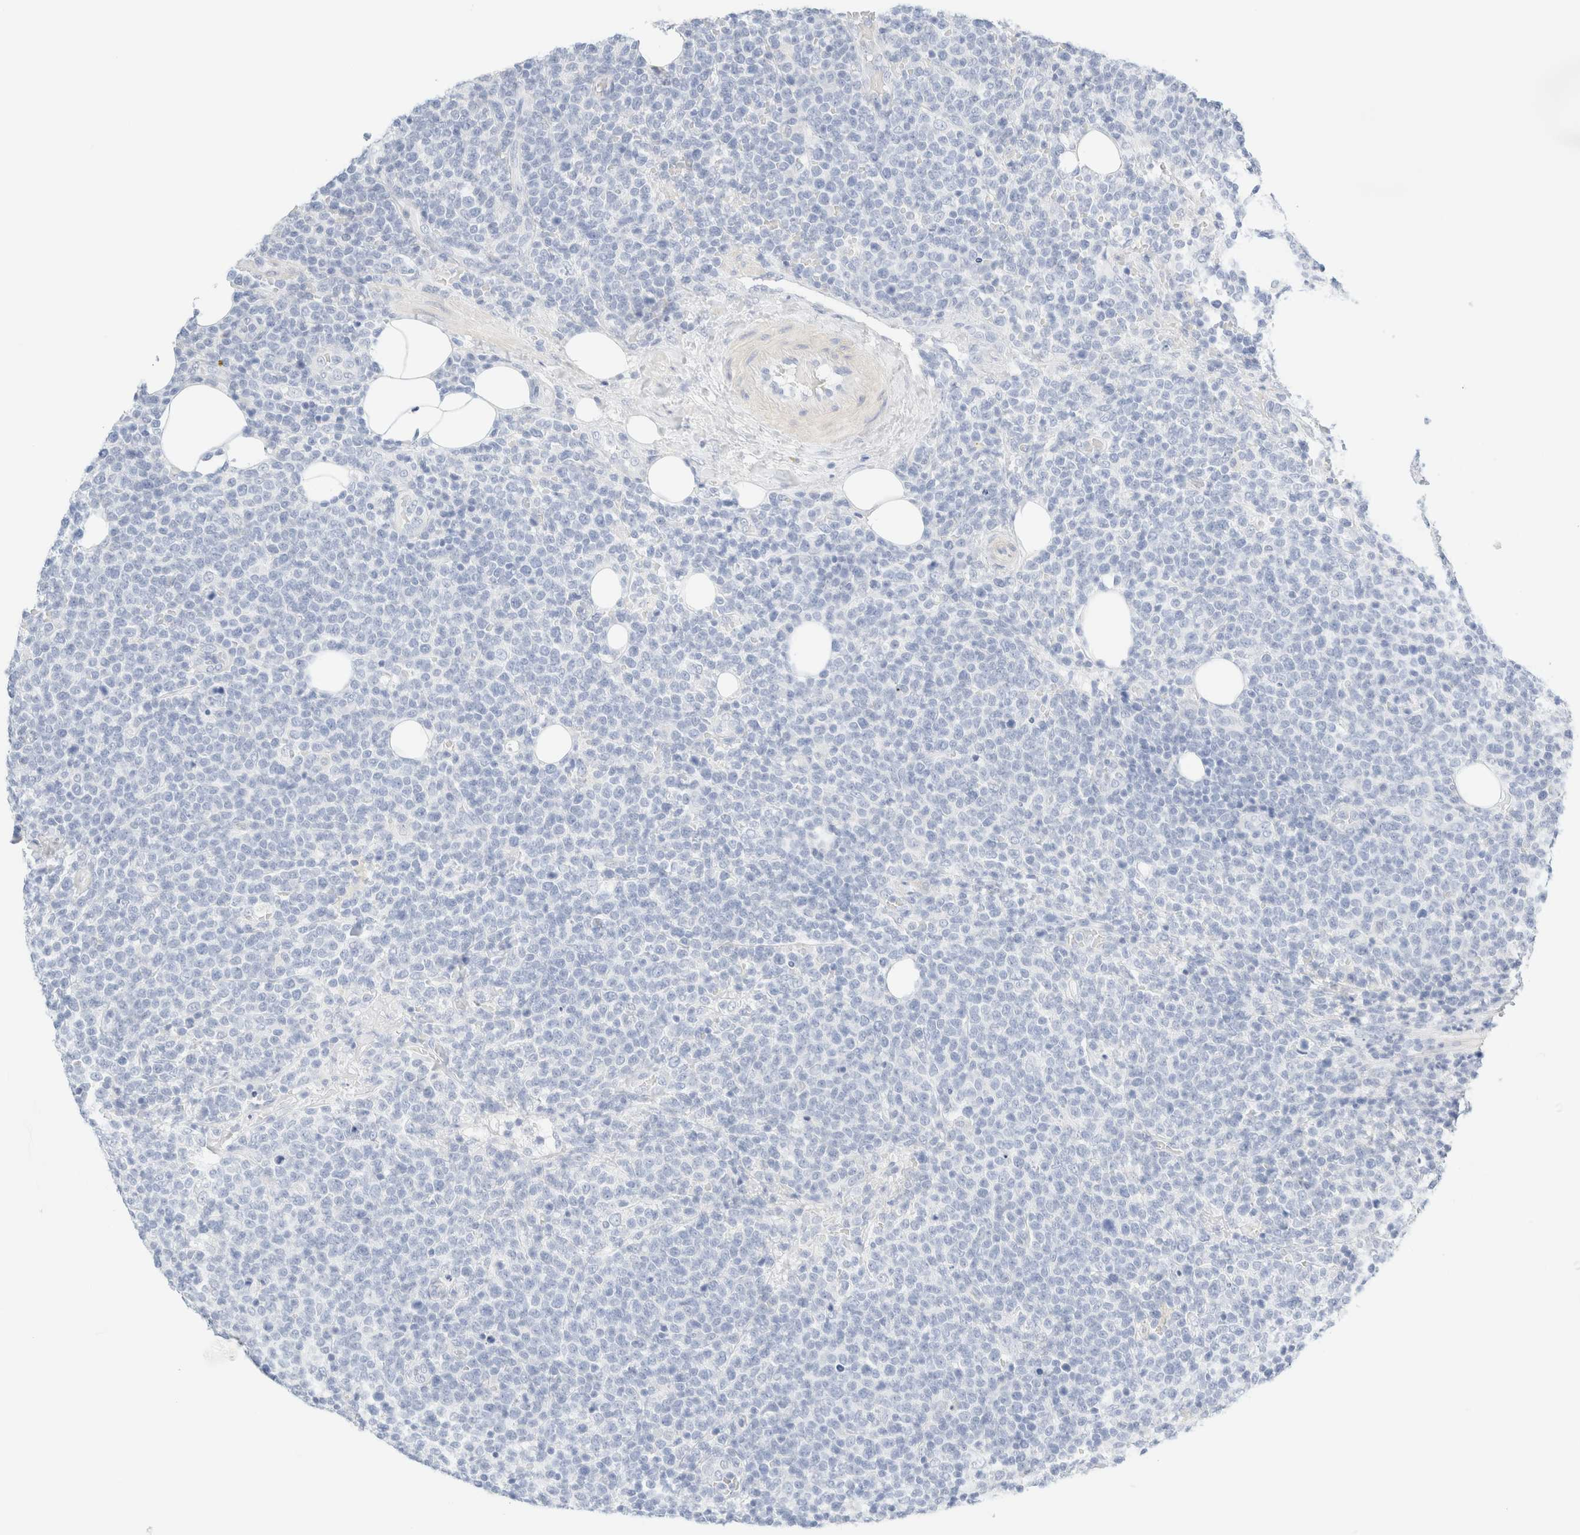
{"staining": {"intensity": "negative", "quantity": "none", "location": "none"}, "tissue": "lymphoma", "cell_type": "Tumor cells", "image_type": "cancer", "snomed": [{"axis": "morphology", "description": "Malignant lymphoma, non-Hodgkin's type, High grade"}, {"axis": "topography", "description": "Lymph node"}], "caption": "This is an immunohistochemistry (IHC) image of human lymphoma. There is no staining in tumor cells.", "gene": "DPYS", "patient": {"sex": "male", "age": 61}}